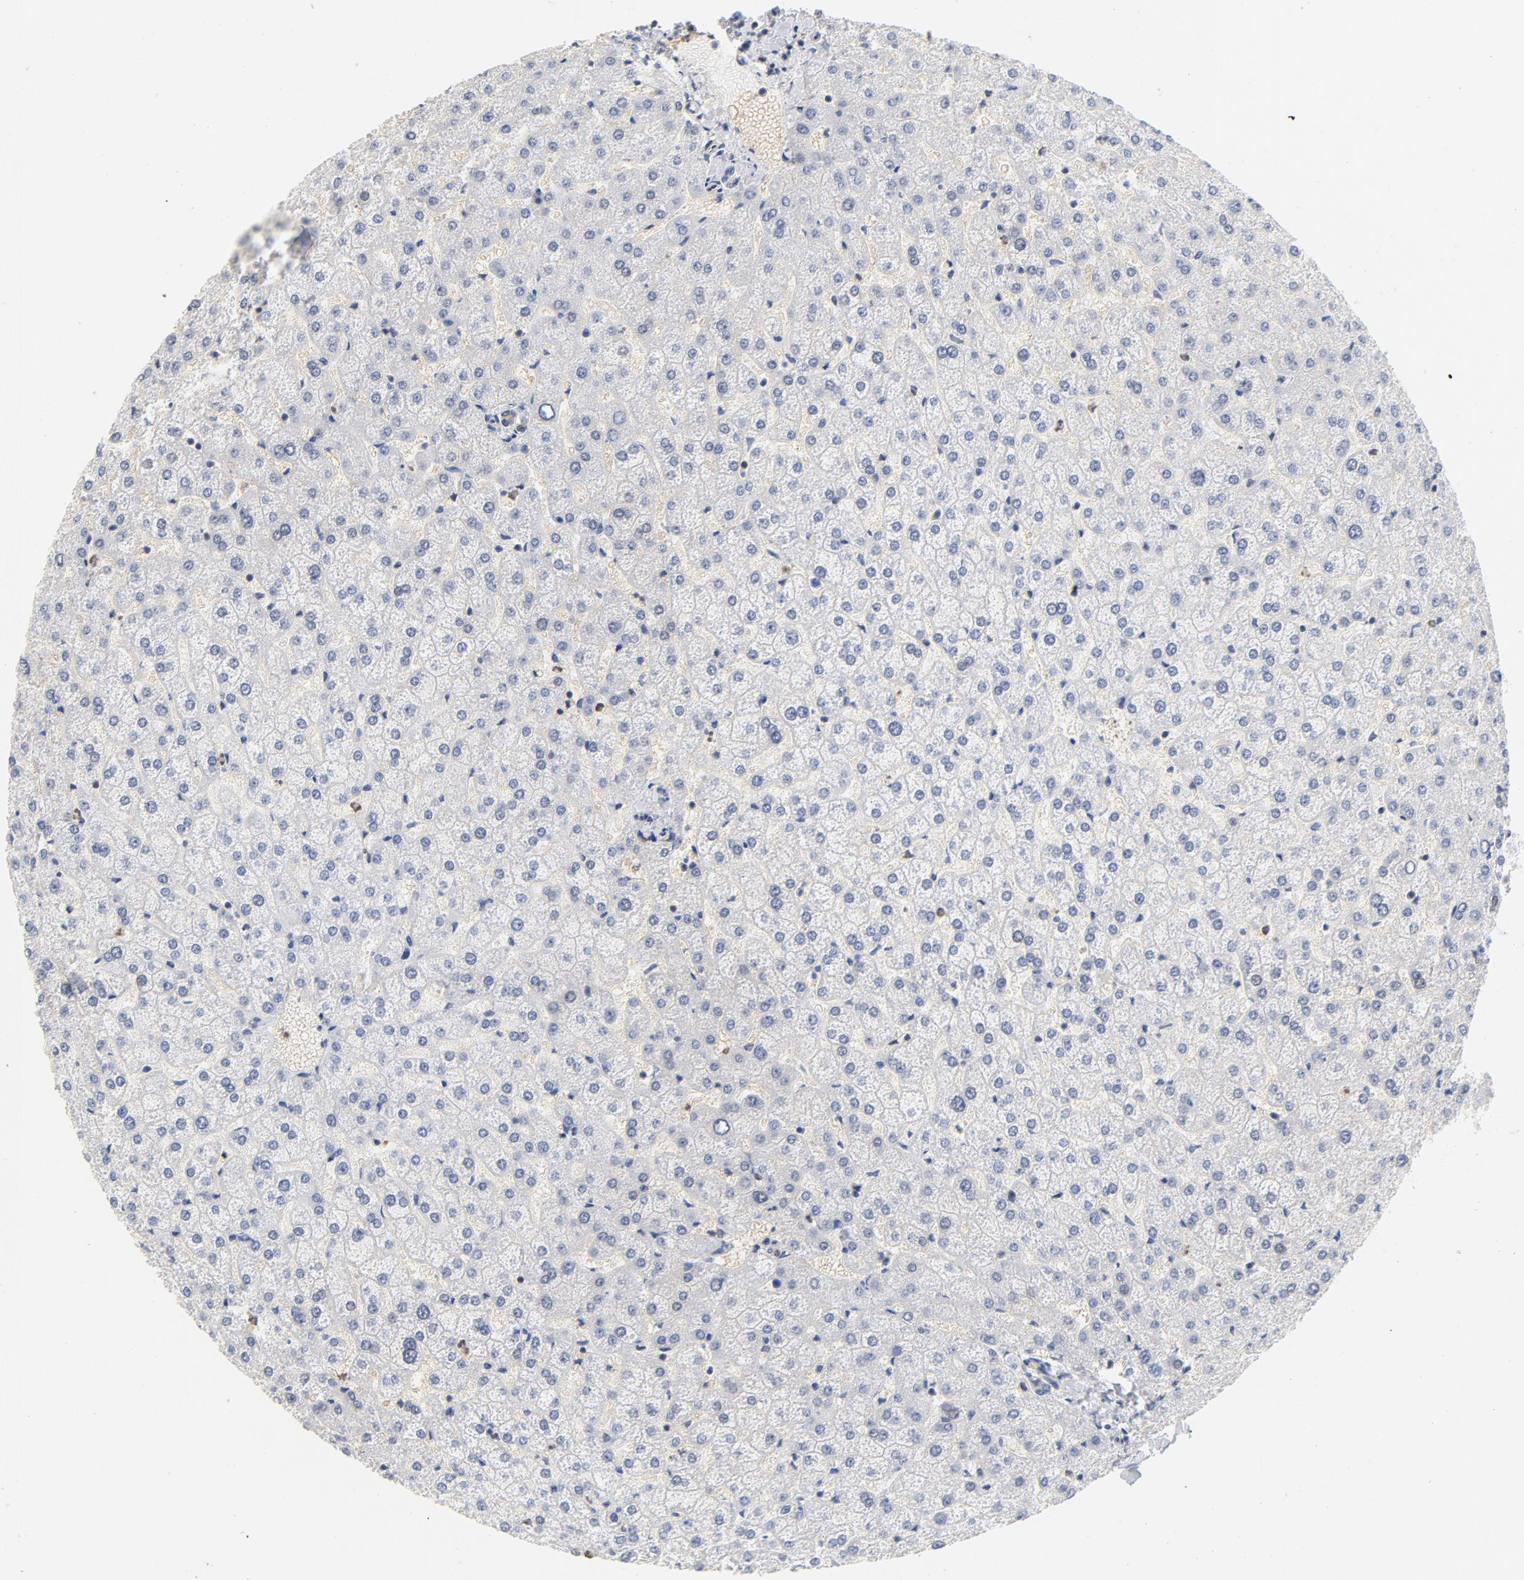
{"staining": {"intensity": "weak", "quantity": "25%-75%", "location": "cytoplasmic/membranous"}, "tissue": "liver", "cell_type": "Cholangiocytes", "image_type": "normal", "snomed": [{"axis": "morphology", "description": "Normal tissue, NOS"}, {"axis": "topography", "description": "Liver"}], "caption": "Cholangiocytes show low levels of weak cytoplasmic/membranous staining in about 25%-75% of cells in benign liver.", "gene": "CDKN1B", "patient": {"sex": "female", "age": 32}}